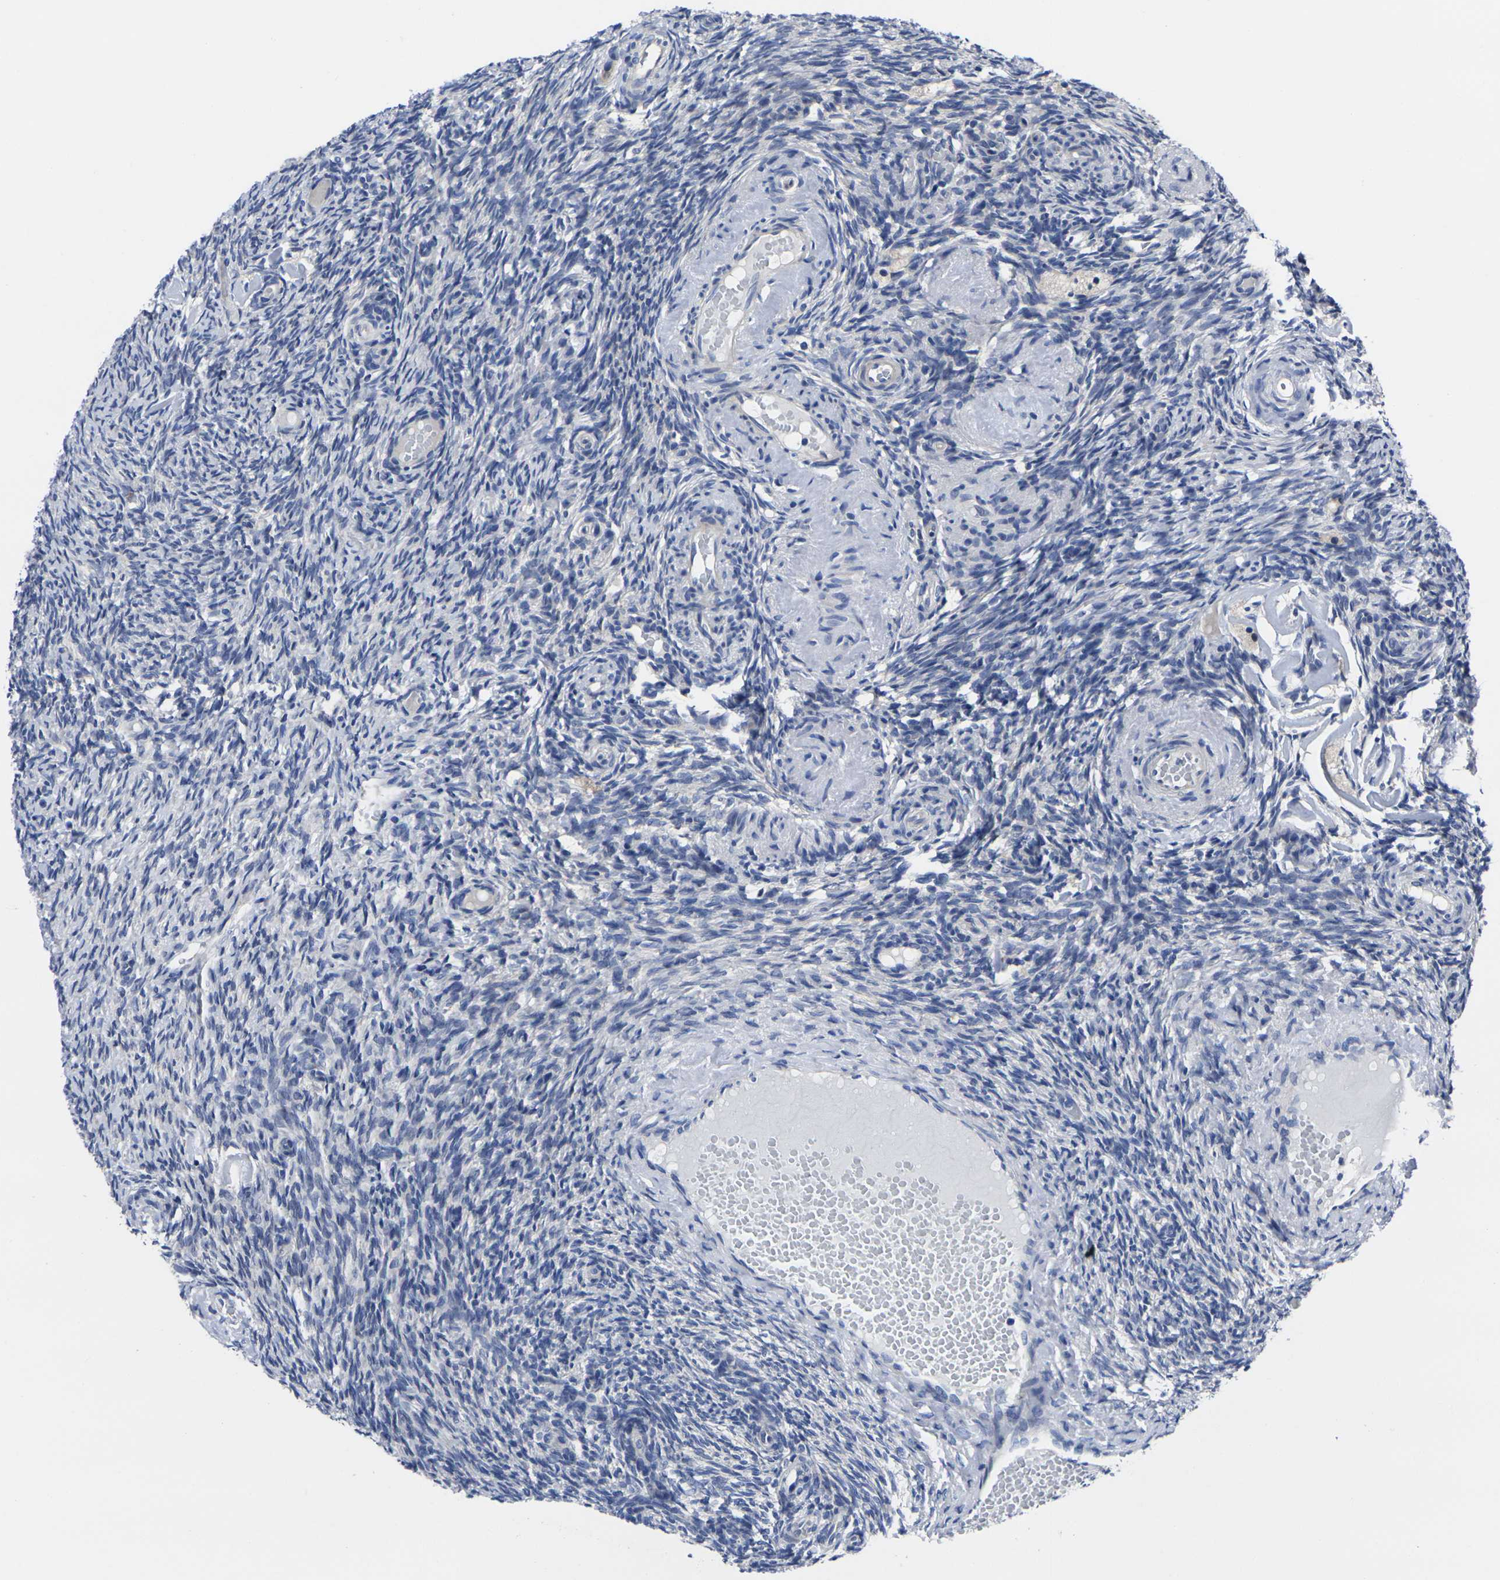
{"staining": {"intensity": "negative", "quantity": "none", "location": "none"}, "tissue": "ovary", "cell_type": "Ovarian stroma cells", "image_type": "normal", "snomed": [{"axis": "morphology", "description": "Normal tissue, NOS"}, {"axis": "topography", "description": "Ovary"}], "caption": "This is an immunohistochemistry micrograph of unremarkable human ovary. There is no staining in ovarian stroma cells.", "gene": "CYP2C8", "patient": {"sex": "female", "age": 60}}